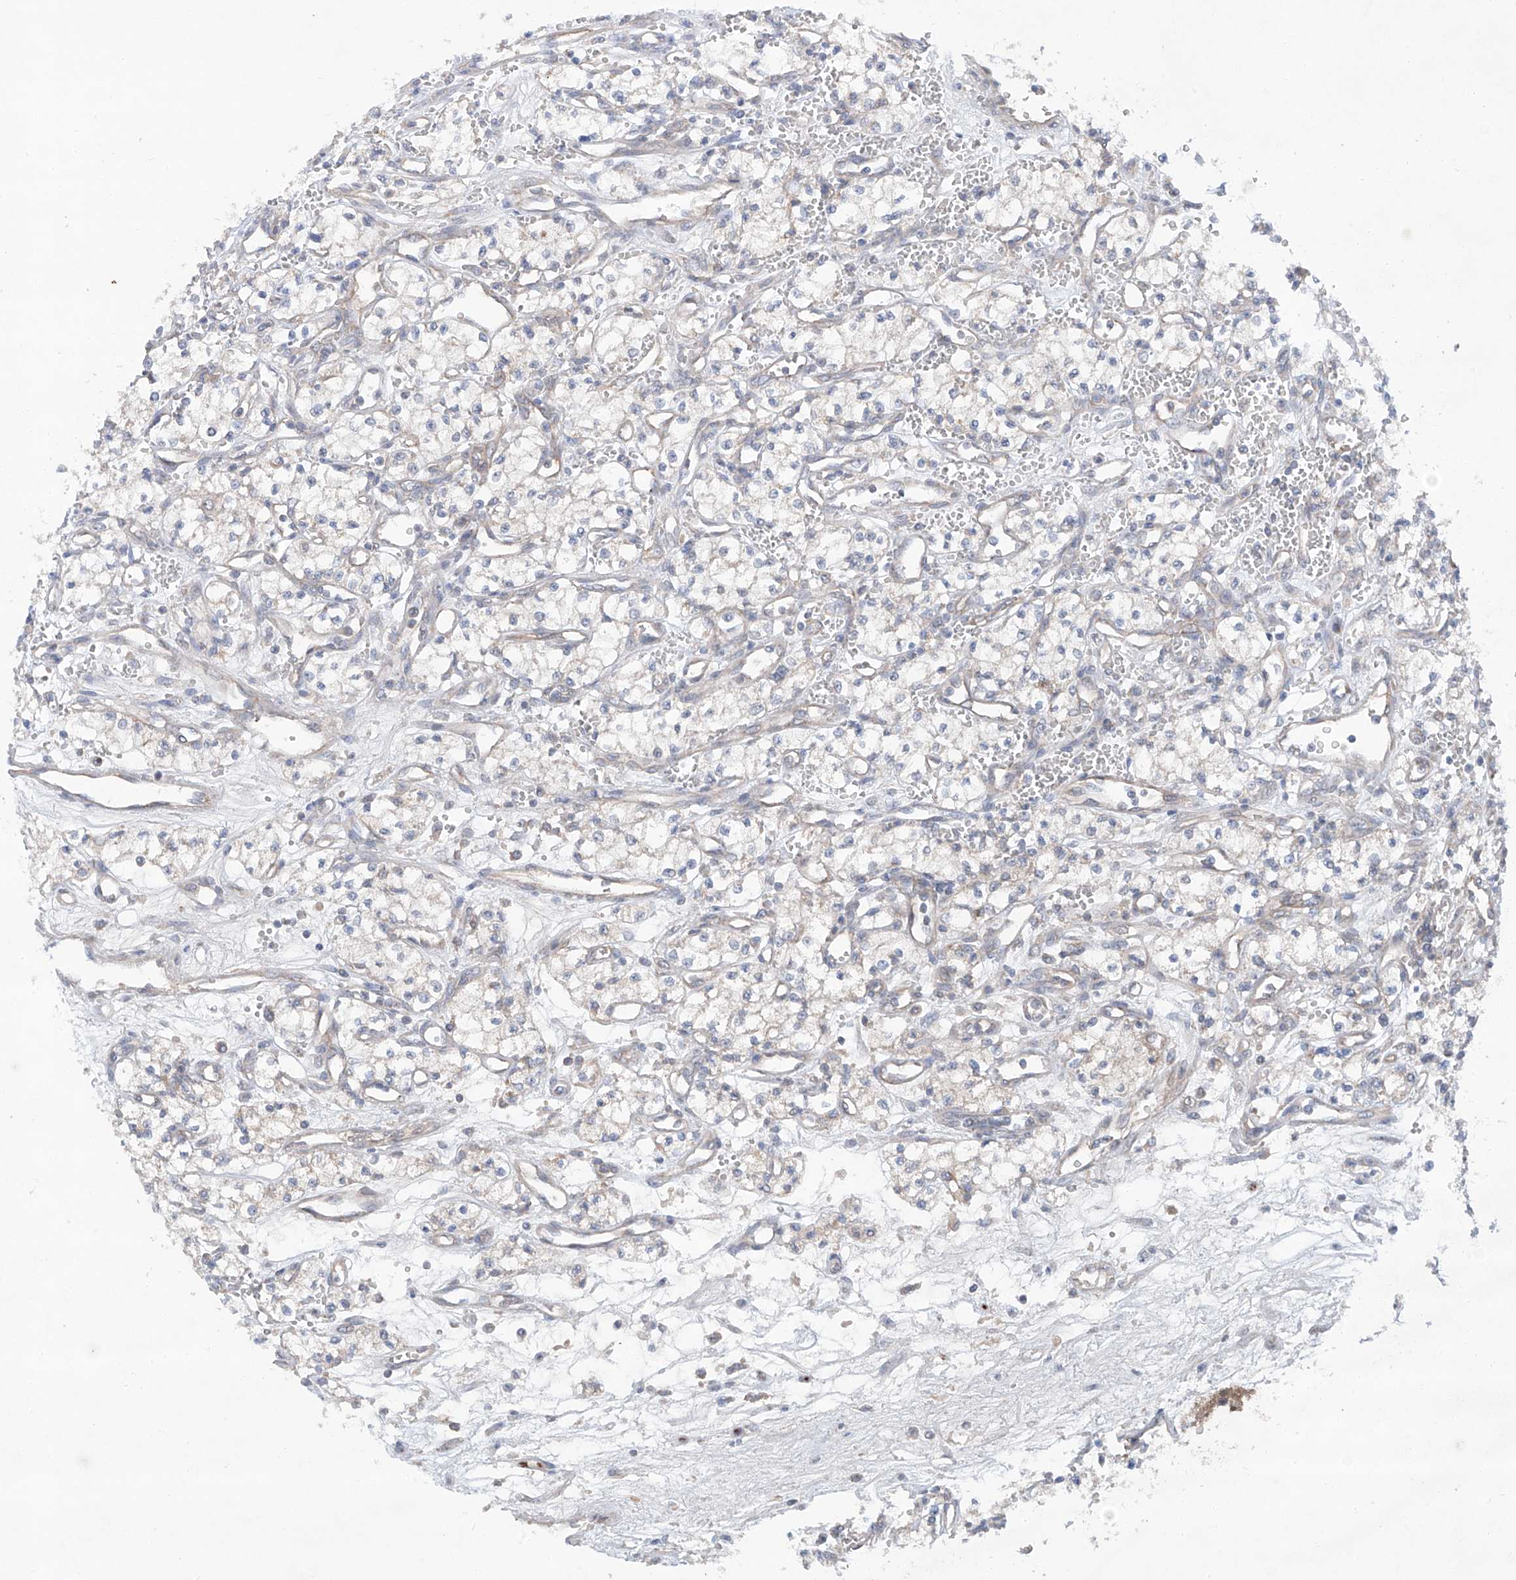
{"staining": {"intensity": "negative", "quantity": "none", "location": "none"}, "tissue": "renal cancer", "cell_type": "Tumor cells", "image_type": "cancer", "snomed": [{"axis": "morphology", "description": "Adenocarcinoma, NOS"}, {"axis": "topography", "description": "Kidney"}], "caption": "A micrograph of human renal adenocarcinoma is negative for staining in tumor cells. (Brightfield microscopy of DAB (3,3'-diaminobenzidine) IHC at high magnification).", "gene": "SIX4", "patient": {"sex": "male", "age": 59}}